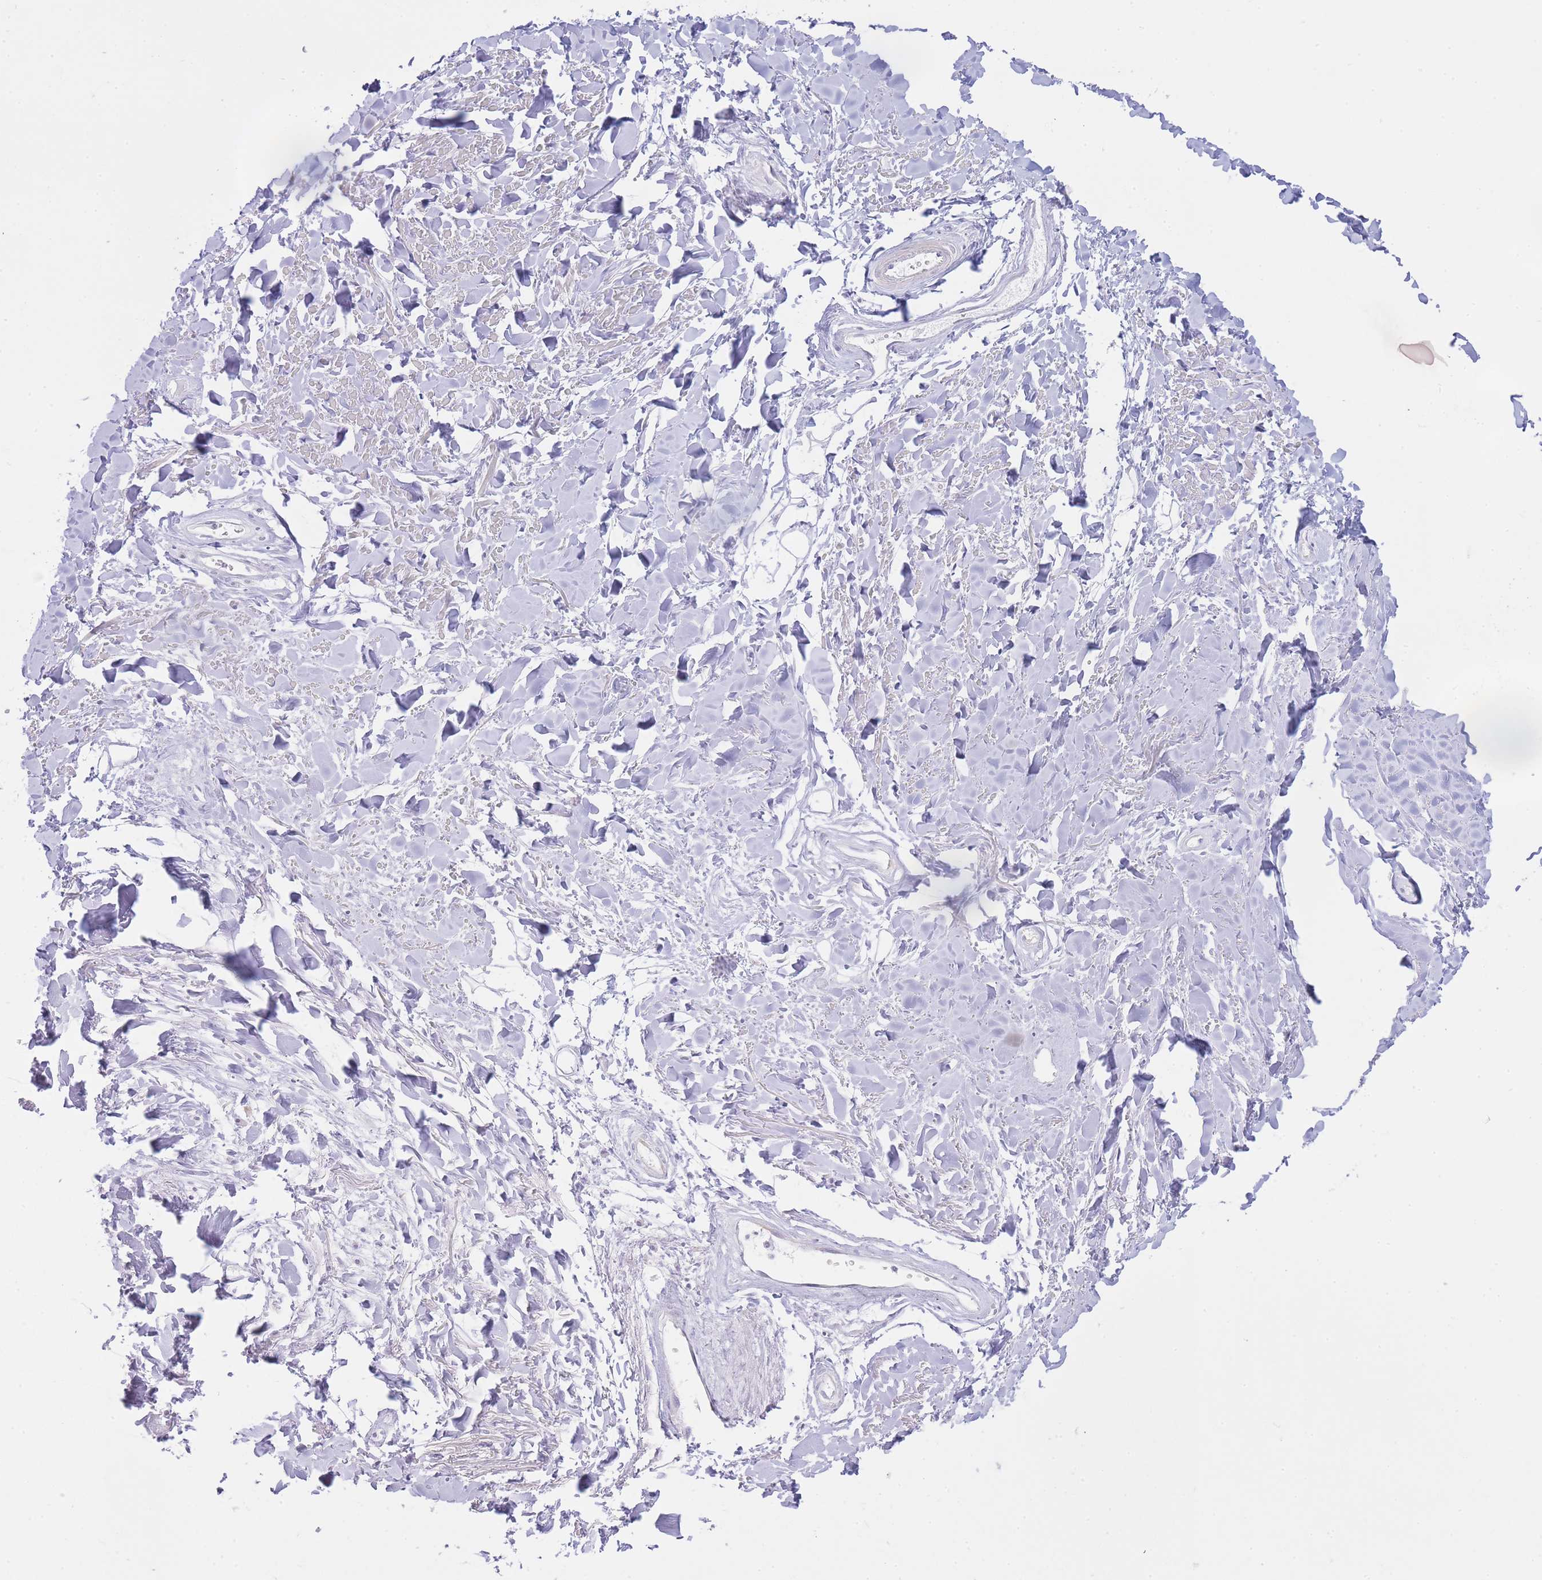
{"staining": {"intensity": "negative", "quantity": "none", "location": "none"}, "tissue": "adipose tissue", "cell_type": "Adipocytes", "image_type": "normal", "snomed": [{"axis": "morphology", "description": "Normal tissue, NOS"}, {"axis": "topography", "description": "Cartilage tissue"}], "caption": "Immunohistochemical staining of unremarkable human adipose tissue exhibits no significant staining in adipocytes. Brightfield microscopy of IHC stained with DAB (brown) and hematoxylin (blue), captured at high magnification.", "gene": "ATP5MC2", "patient": {"sex": "male", "age": 57}}